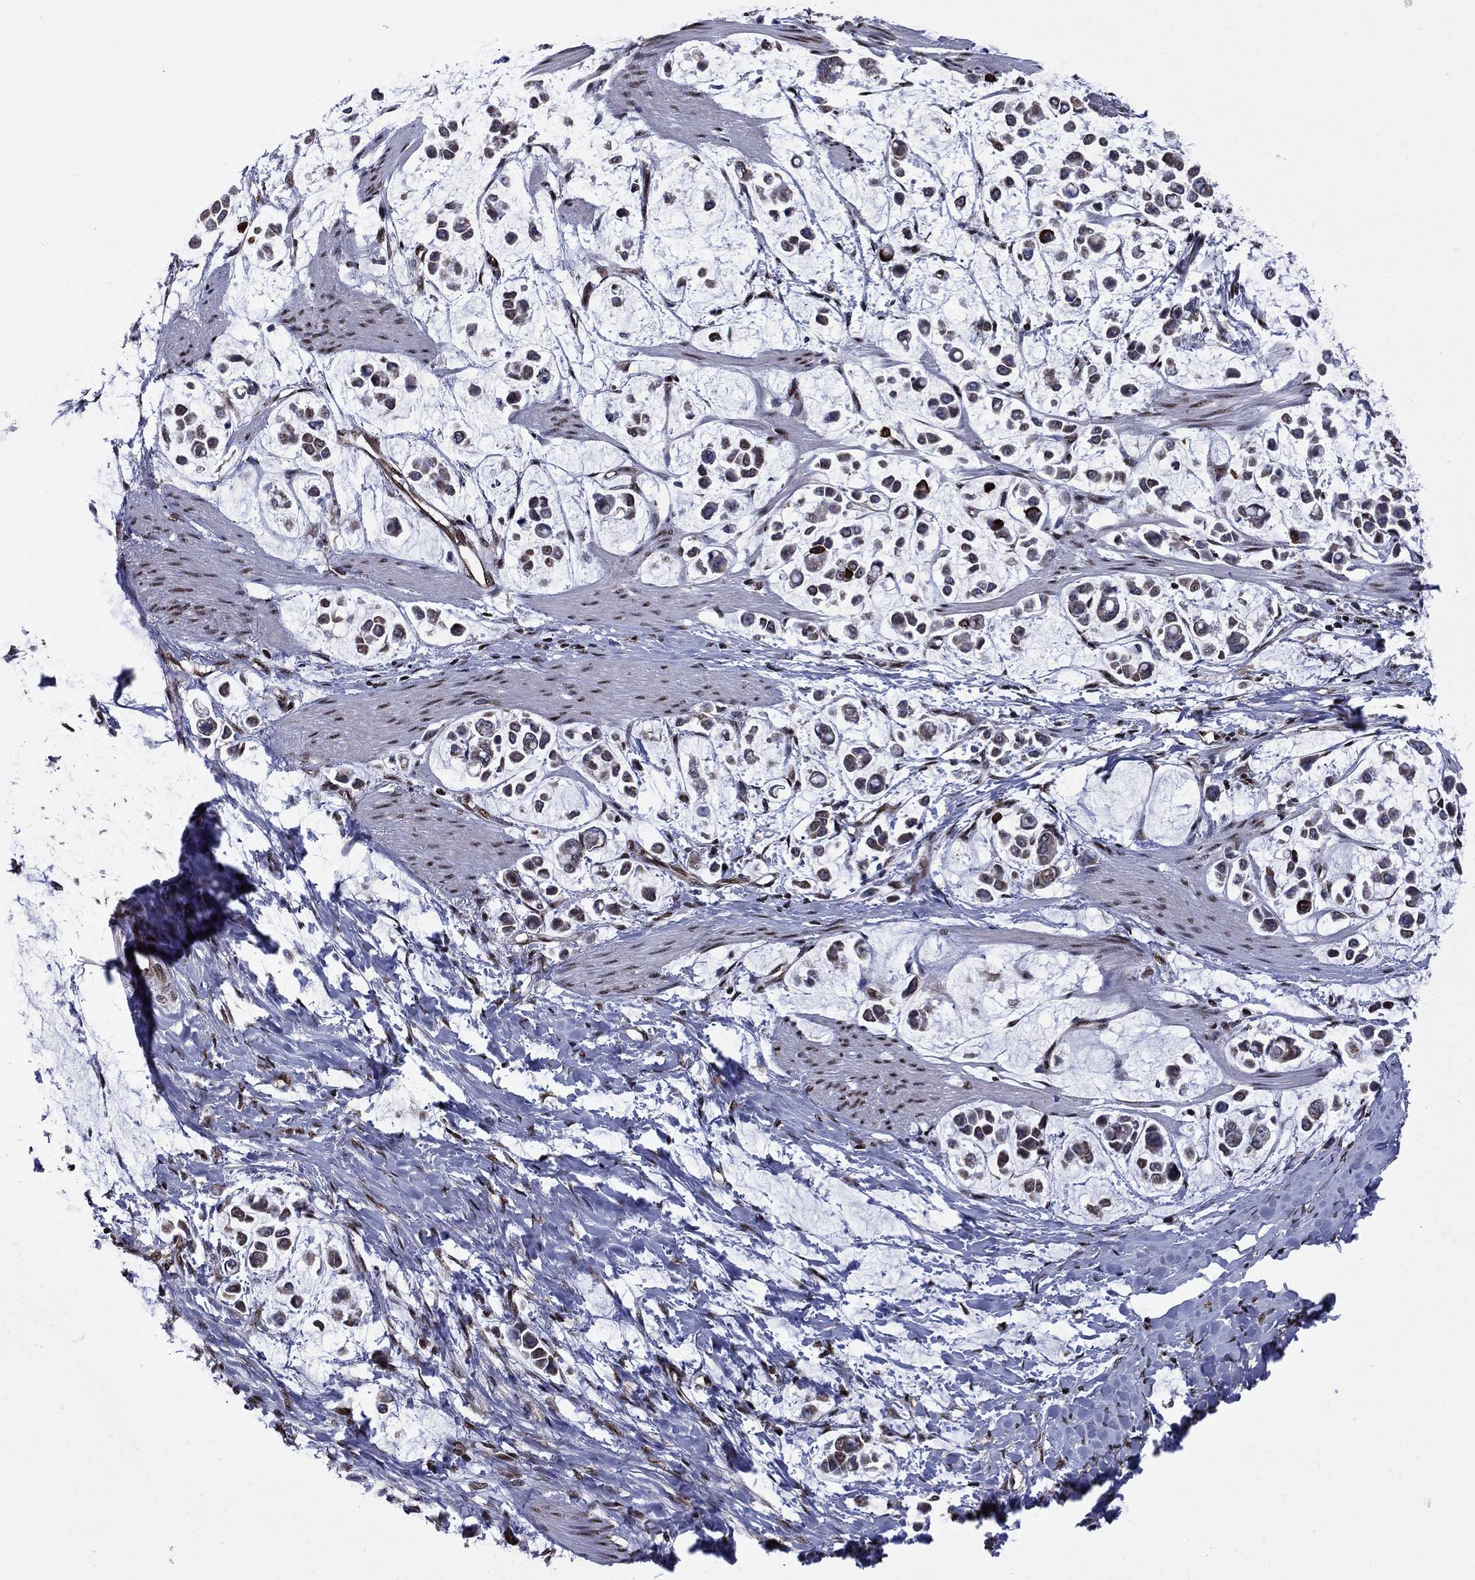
{"staining": {"intensity": "weak", "quantity": "25%-75%", "location": "cytoplasmic/membranous"}, "tissue": "stomach cancer", "cell_type": "Tumor cells", "image_type": "cancer", "snomed": [{"axis": "morphology", "description": "Adenocarcinoma, NOS"}, {"axis": "topography", "description": "Stomach"}], "caption": "About 25%-75% of tumor cells in human adenocarcinoma (stomach) demonstrate weak cytoplasmic/membranous protein expression as visualized by brown immunohistochemical staining.", "gene": "N4BP2", "patient": {"sex": "male", "age": 82}}